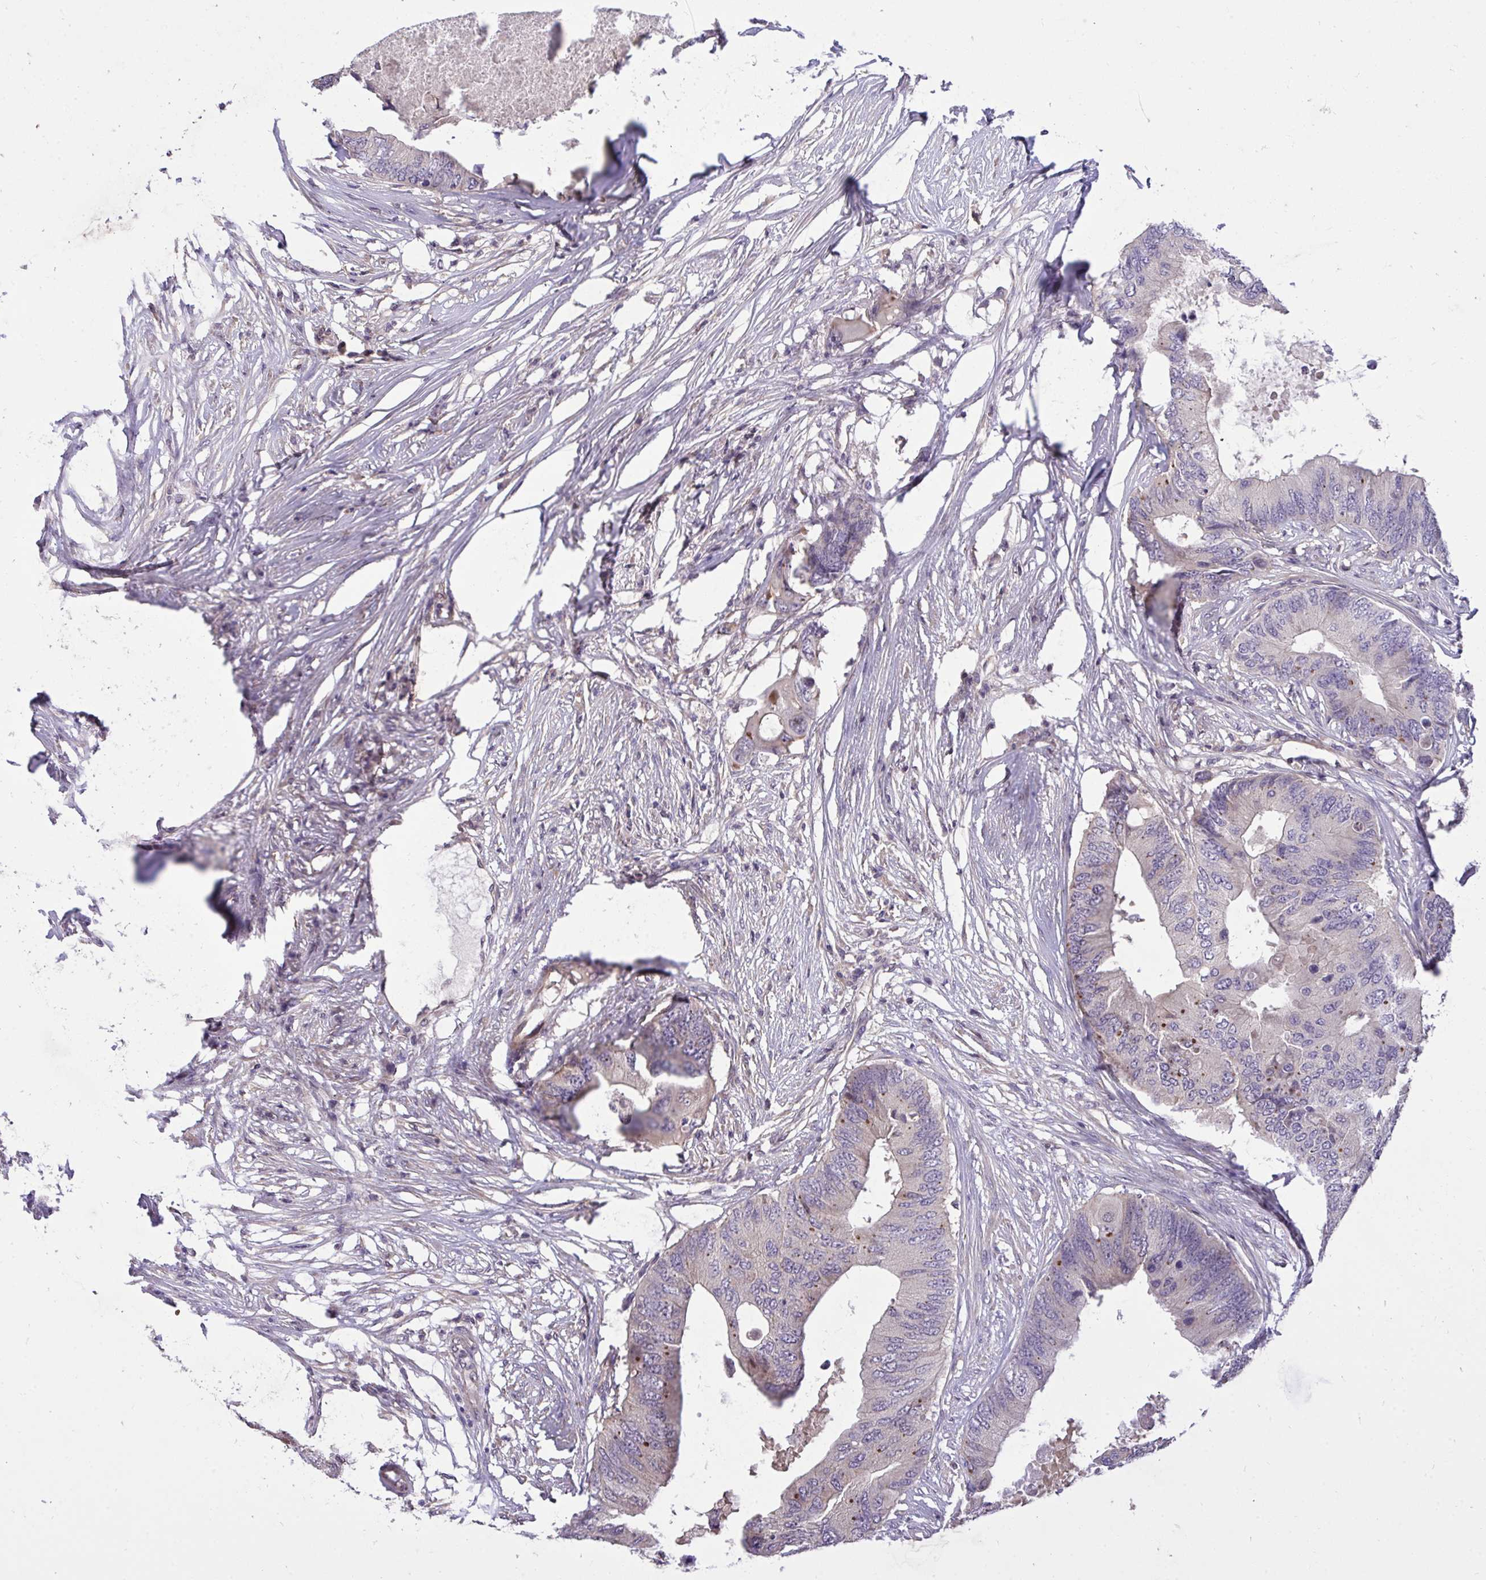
{"staining": {"intensity": "moderate", "quantity": "<25%", "location": "cytoplasmic/membranous"}, "tissue": "colorectal cancer", "cell_type": "Tumor cells", "image_type": "cancer", "snomed": [{"axis": "morphology", "description": "Adenocarcinoma, NOS"}, {"axis": "topography", "description": "Colon"}], "caption": "Immunohistochemical staining of human adenocarcinoma (colorectal) demonstrates moderate cytoplasmic/membranous protein positivity in about <25% of tumor cells.", "gene": "C19orf54", "patient": {"sex": "male", "age": 71}}